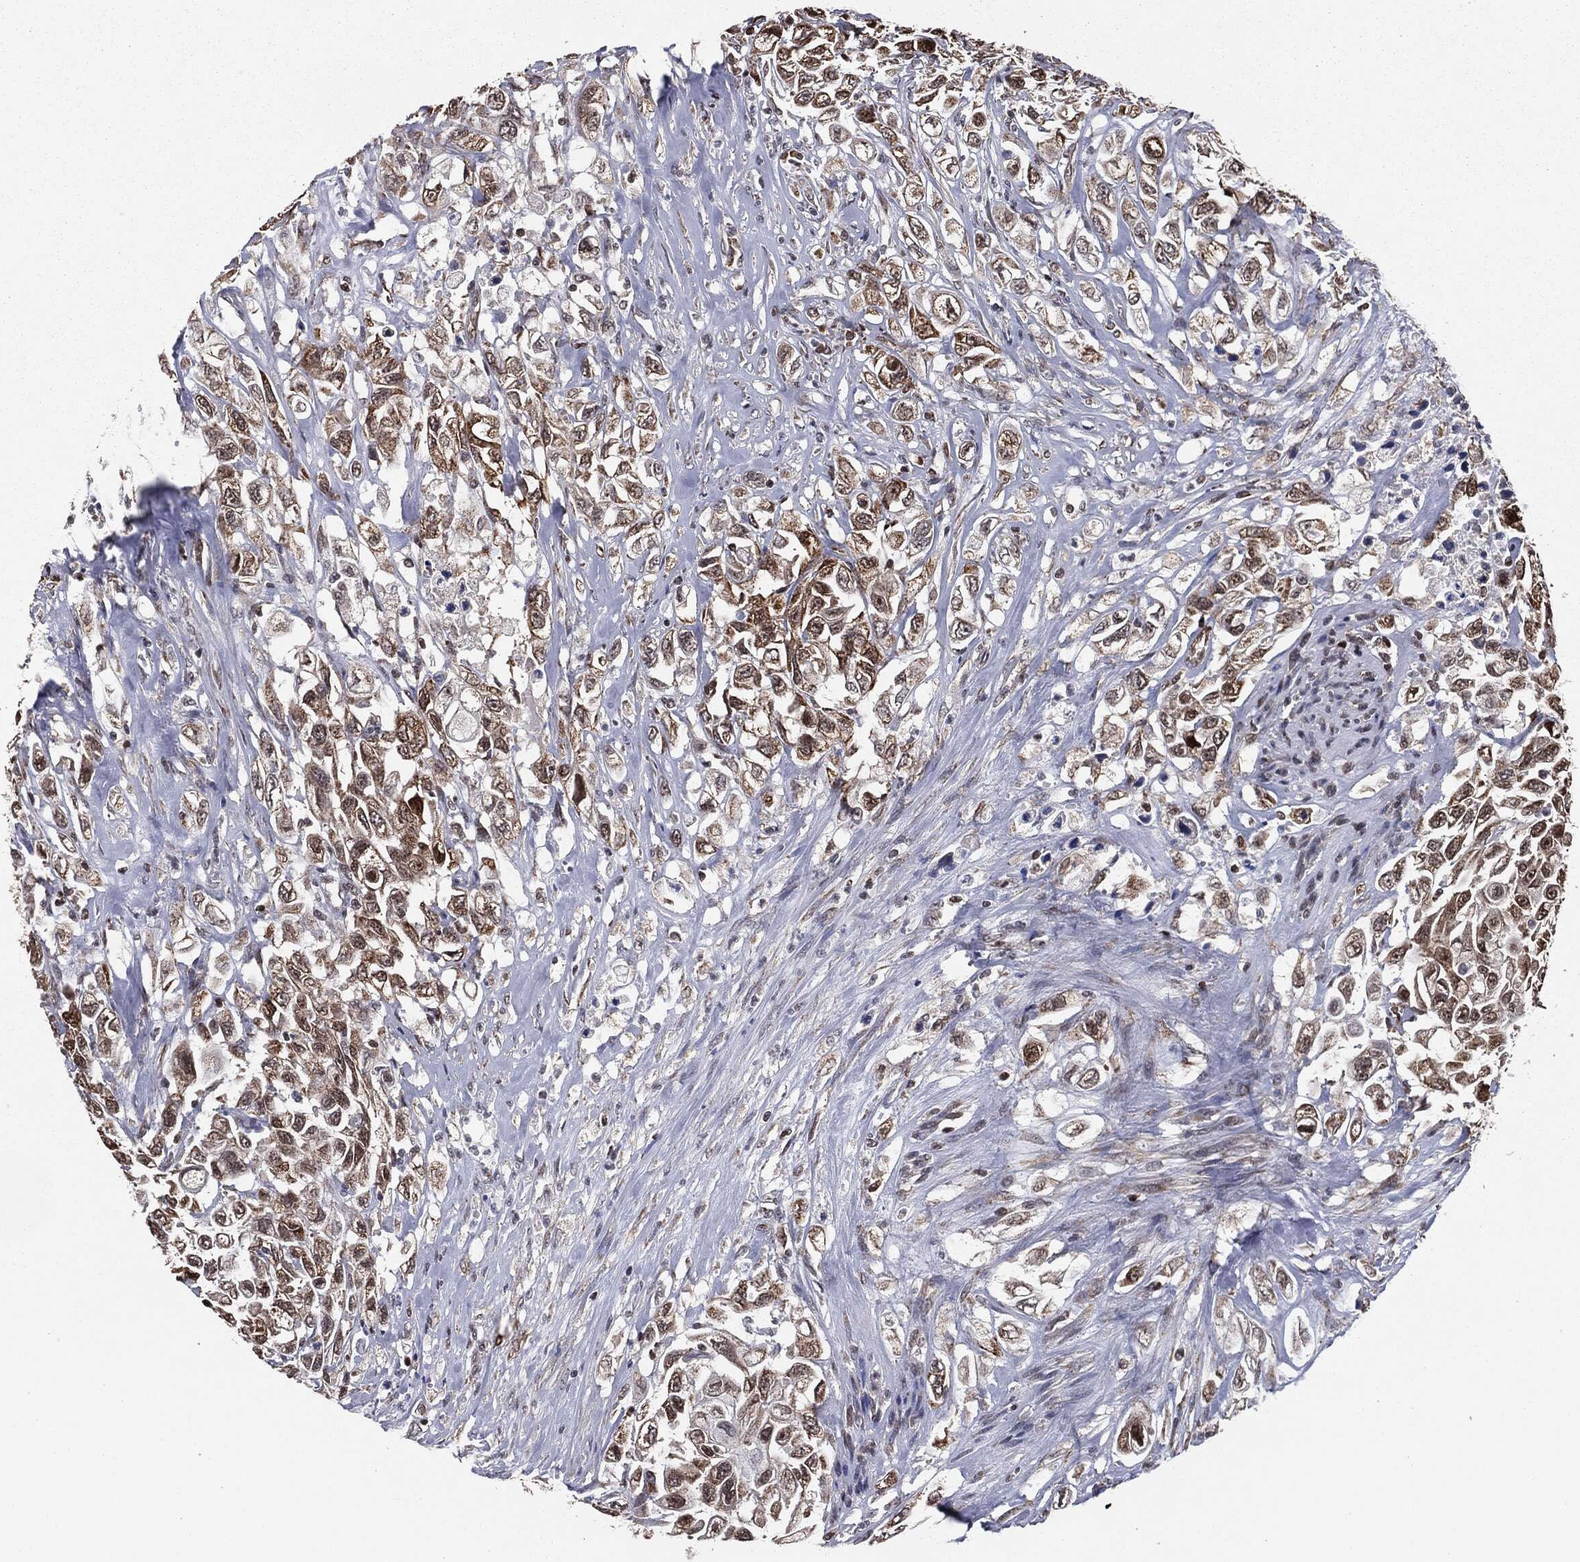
{"staining": {"intensity": "strong", "quantity": ">75%", "location": "cytoplasmic/membranous,nuclear"}, "tissue": "urothelial cancer", "cell_type": "Tumor cells", "image_type": "cancer", "snomed": [{"axis": "morphology", "description": "Urothelial carcinoma, High grade"}, {"axis": "topography", "description": "Urinary bladder"}], "caption": "Urothelial cancer was stained to show a protein in brown. There is high levels of strong cytoplasmic/membranous and nuclear staining in about >75% of tumor cells.", "gene": "CHCHD2", "patient": {"sex": "female", "age": 56}}